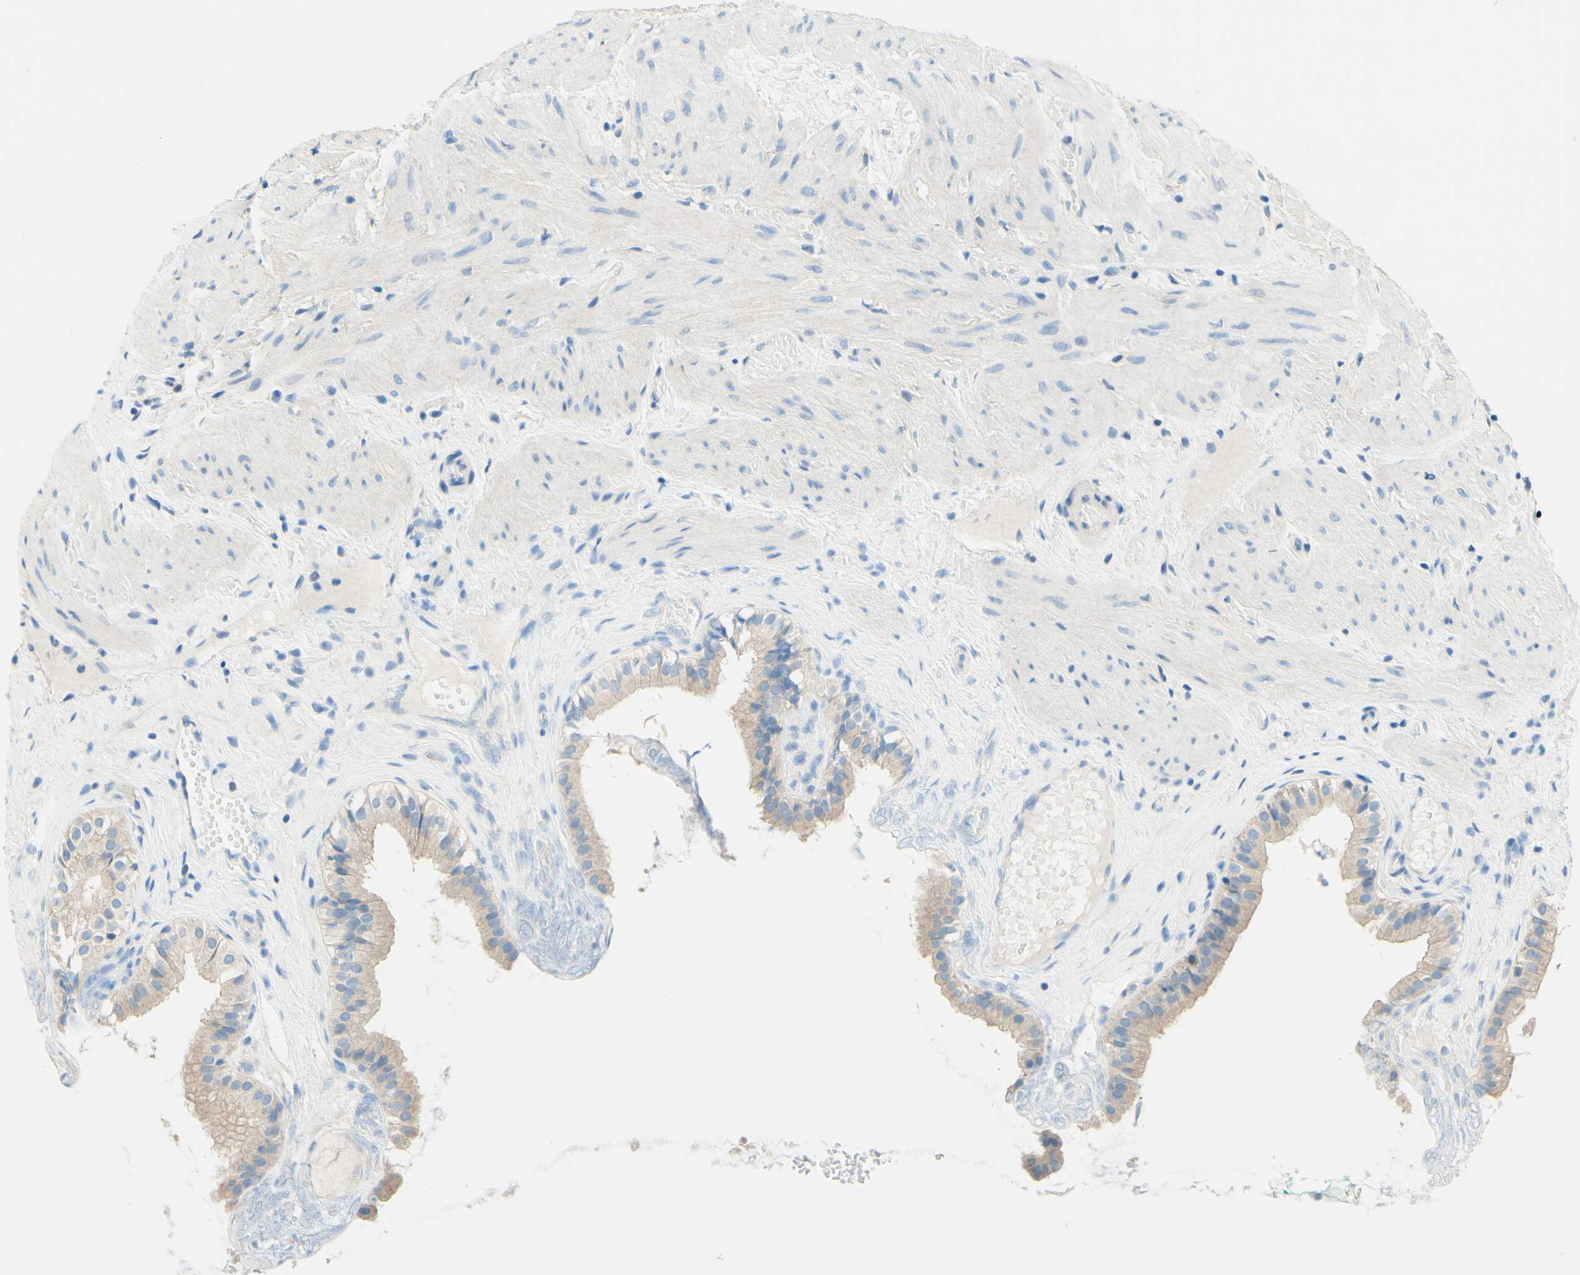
{"staining": {"intensity": "weak", "quantity": ">75%", "location": "cytoplasmic/membranous"}, "tissue": "gallbladder", "cell_type": "Glandular cells", "image_type": "normal", "snomed": [{"axis": "morphology", "description": "Normal tissue, NOS"}, {"axis": "topography", "description": "Gallbladder"}], "caption": "Weak cytoplasmic/membranous positivity for a protein is appreciated in approximately >75% of glandular cells of unremarkable gallbladder using IHC.", "gene": "PASD1", "patient": {"sex": "female", "age": 26}}